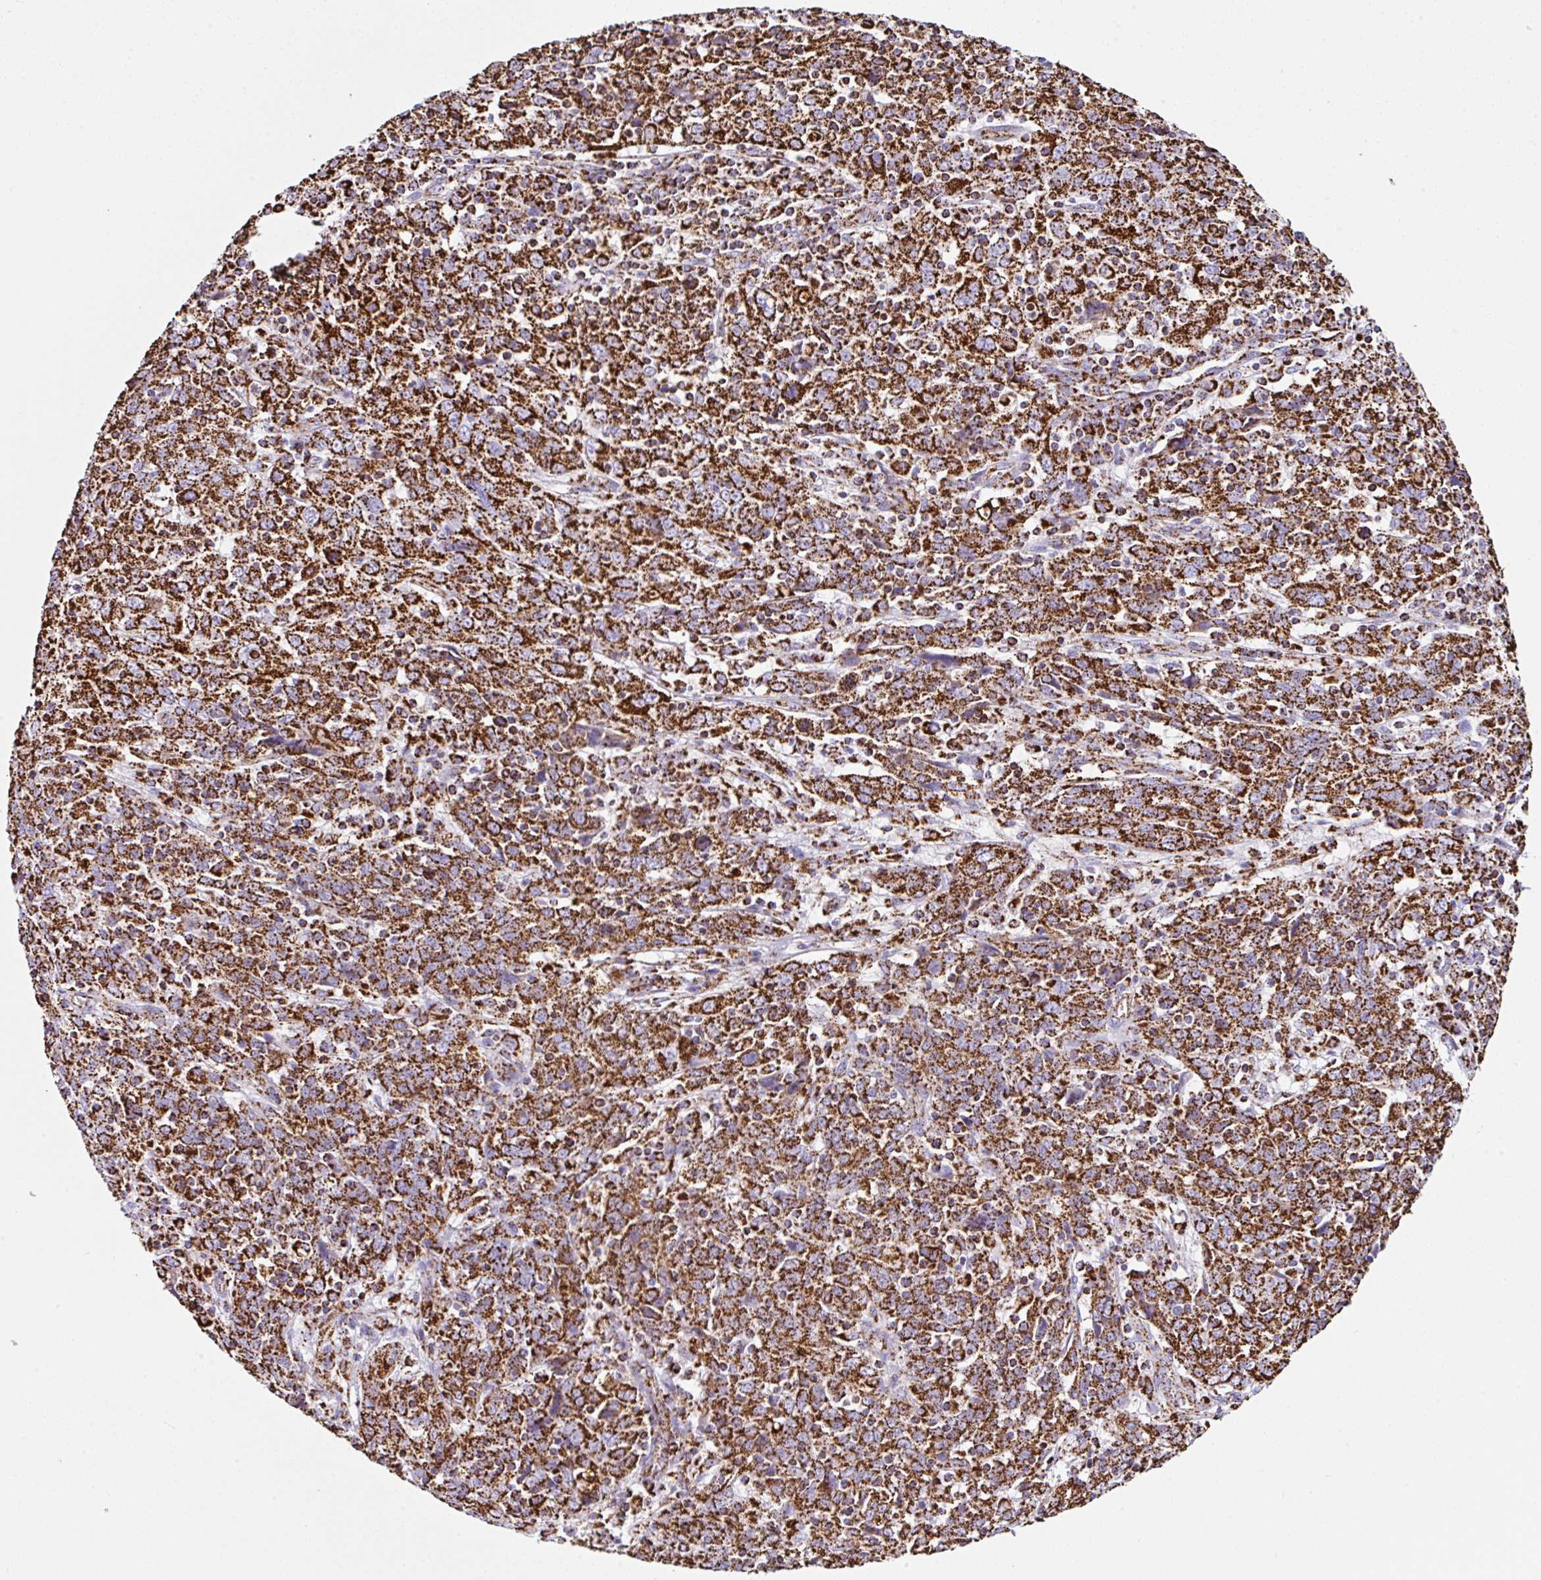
{"staining": {"intensity": "strong", "quantity": ">75%", "location": "cytoplasmic/membranous"}, "tissue": "cervical cancer", "cell_type": "Tumor cells", "image_type": "cancer", "snomed": [{"axis": "morphology", "description": "Squamous cell carcinoma, NOS"}, {"axis": "topography", "description": "Cervix"}], "caption": "Immunohistochemical staining of human squamous cell carcinoma (cervical) reveals high levels of strong cytoplasmic/membranous positivity in approximately >75% of tumor cells.", "gene": "ANKRD33B", "patient": {"sex": "female", "age": 46}}